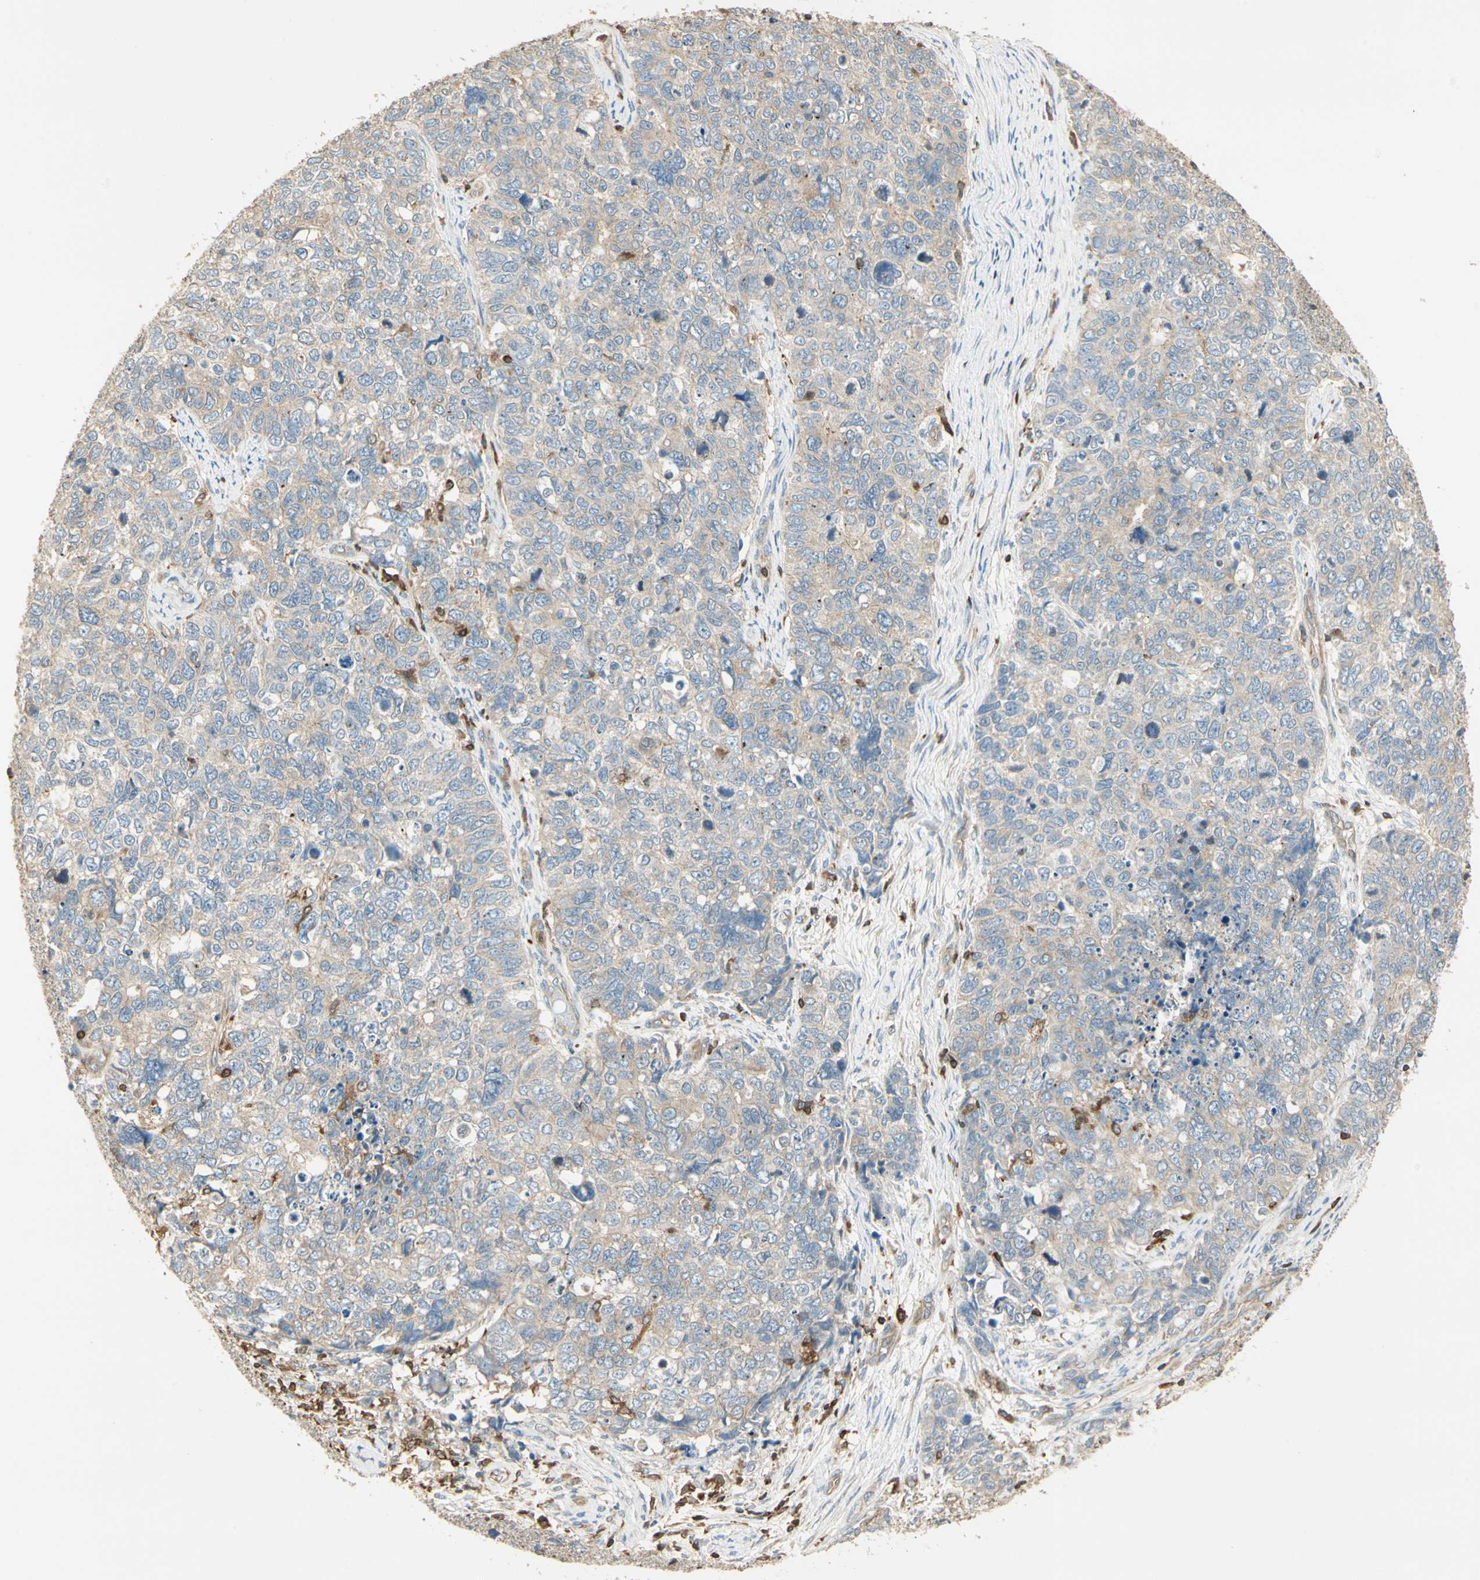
{"staining": {"intensity": "weak", "quantity": "25%-75%", "location": "cytoplasmic/membranous"}, "tissue": "cervical cancer", "cell_type": "Tumor cells", "image_type": "cancer", "snomed": [{"axis": "morphology", "description": "Squamous cell carcinoma, NOS"}, {"axis": "topography", "description": "Cervix"}], "caption": "This photomicrograph exhibits cervical cancer (squamous cell carcinoma) stained with immunohistochemistry (IHC) to label a protein in brown. The cytoplasmic/membranous of tumor cells show weak positivity for the protein. Nuclei are counter-stained blue.", "gene": "CRLF3", "patient": {"sex": "female", "age": 63}}